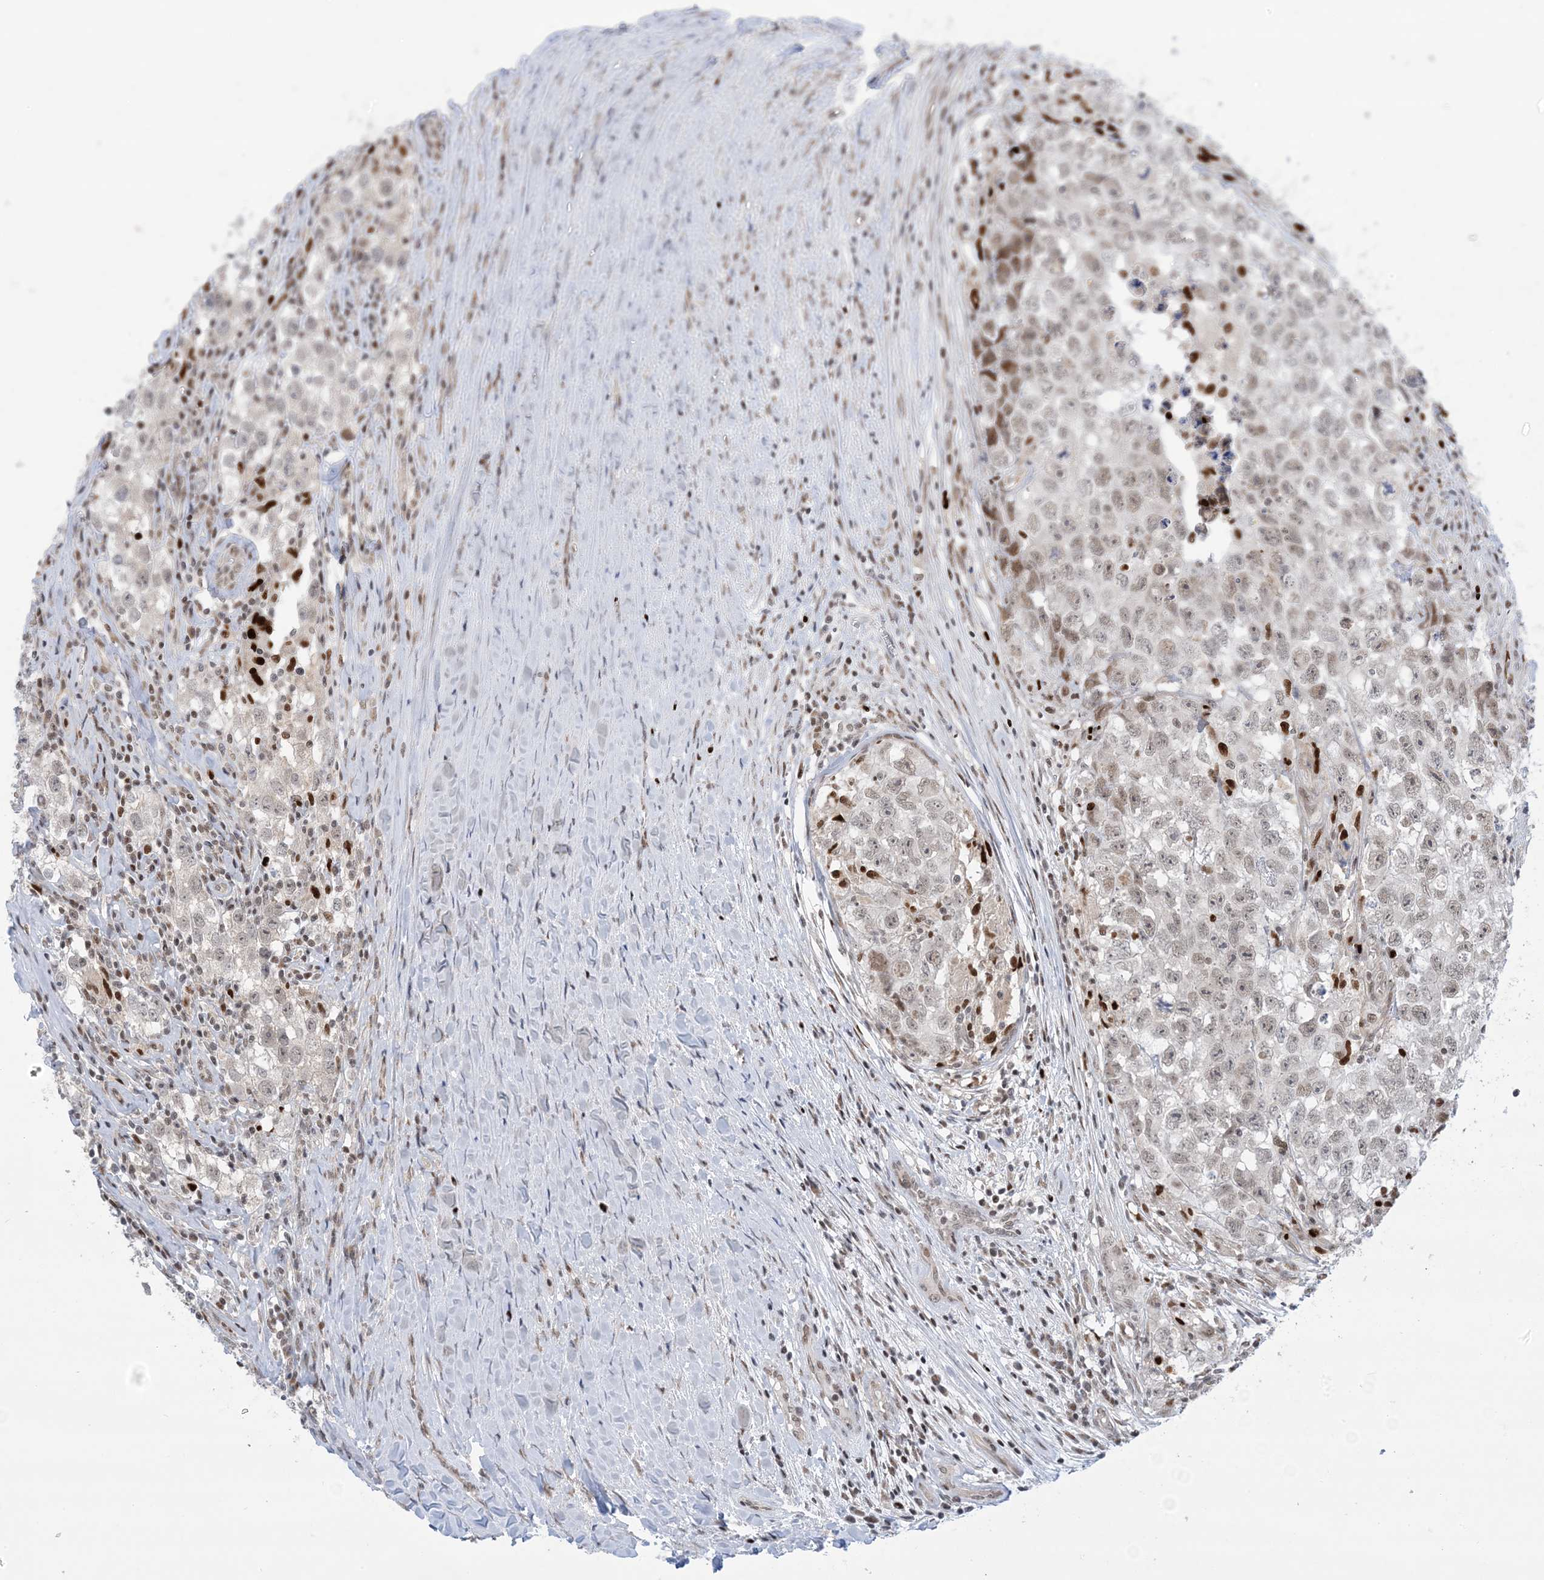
{"staining": {"intensity": "weak", "quantity": "<25%", "location": "nuclear"}, "tissue": "testis cancer", "cell_type": "Tumor cells", "image_type": "cancer", "snomed": [{"axis": "morphology", "description": "Seminoma, NOS"}, {"axis": "morphology", "description": "Carcinoma, Embryonal, NOS"}, {"axis": "topography", "description": "Testis"}], "caption": "The image exhibits no staining of tumor cells in testis cancer.", "gene": "TFPT", "patient": {"sex": "male", "age": 43}}